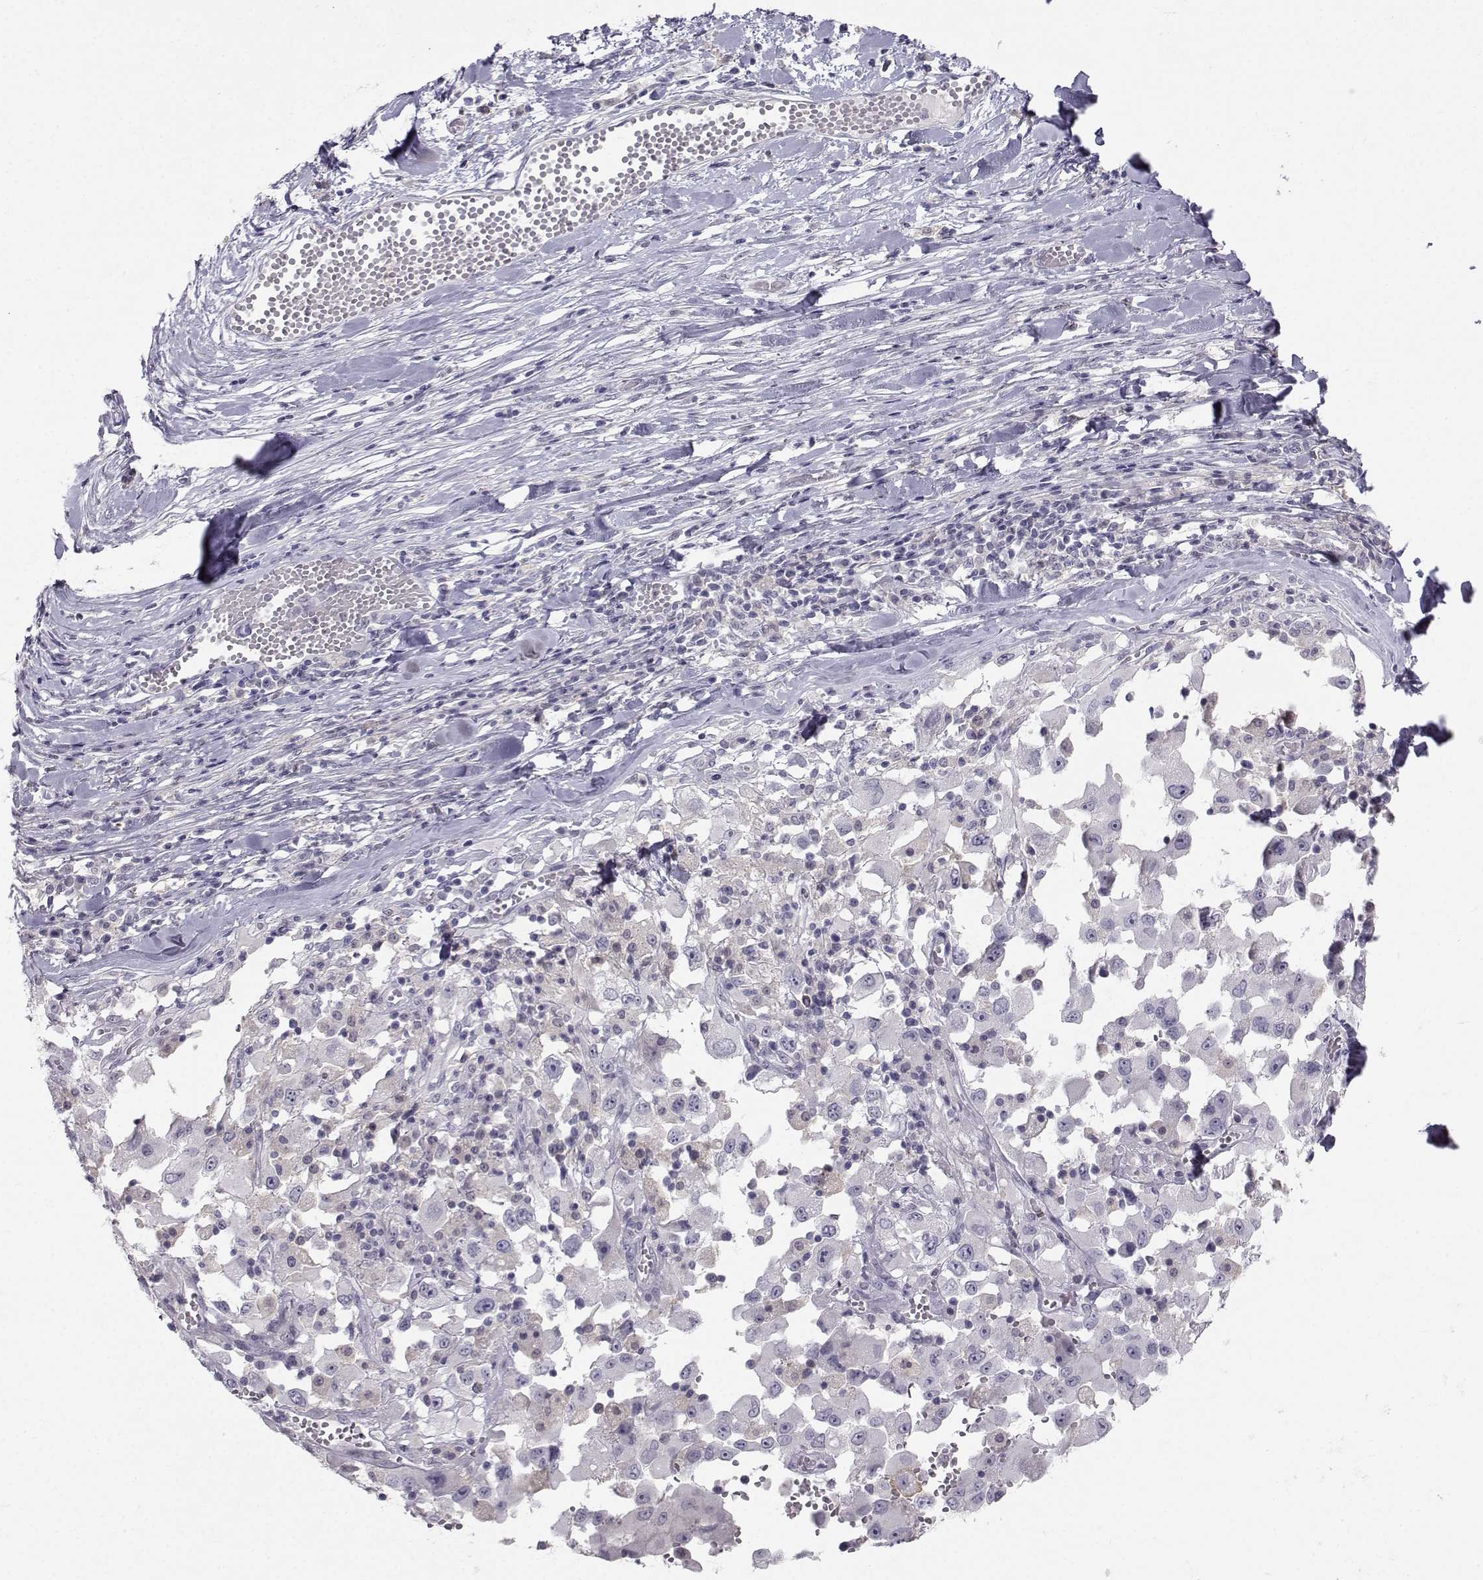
{"staining": {"intensity": "negative", "quantity": "none", "location": "none"}, "tissue": "melanoma", "cell_type": "Tumor cells", "image_type": "cancer", "snomed": [{"axis": "morphology", "description": "Malignant melanoma, Metastatic site"}, {"axis": "topography", "description": "Lymph node"}], "caption": "This is a photomicrograph of immunohistochemistry (IHC) staining of malignant melanoma (metastatic site), which shows no positivity in tumor cells.", "gene": "ZNF185", "patient": {"sex": "male", "age": 50}}